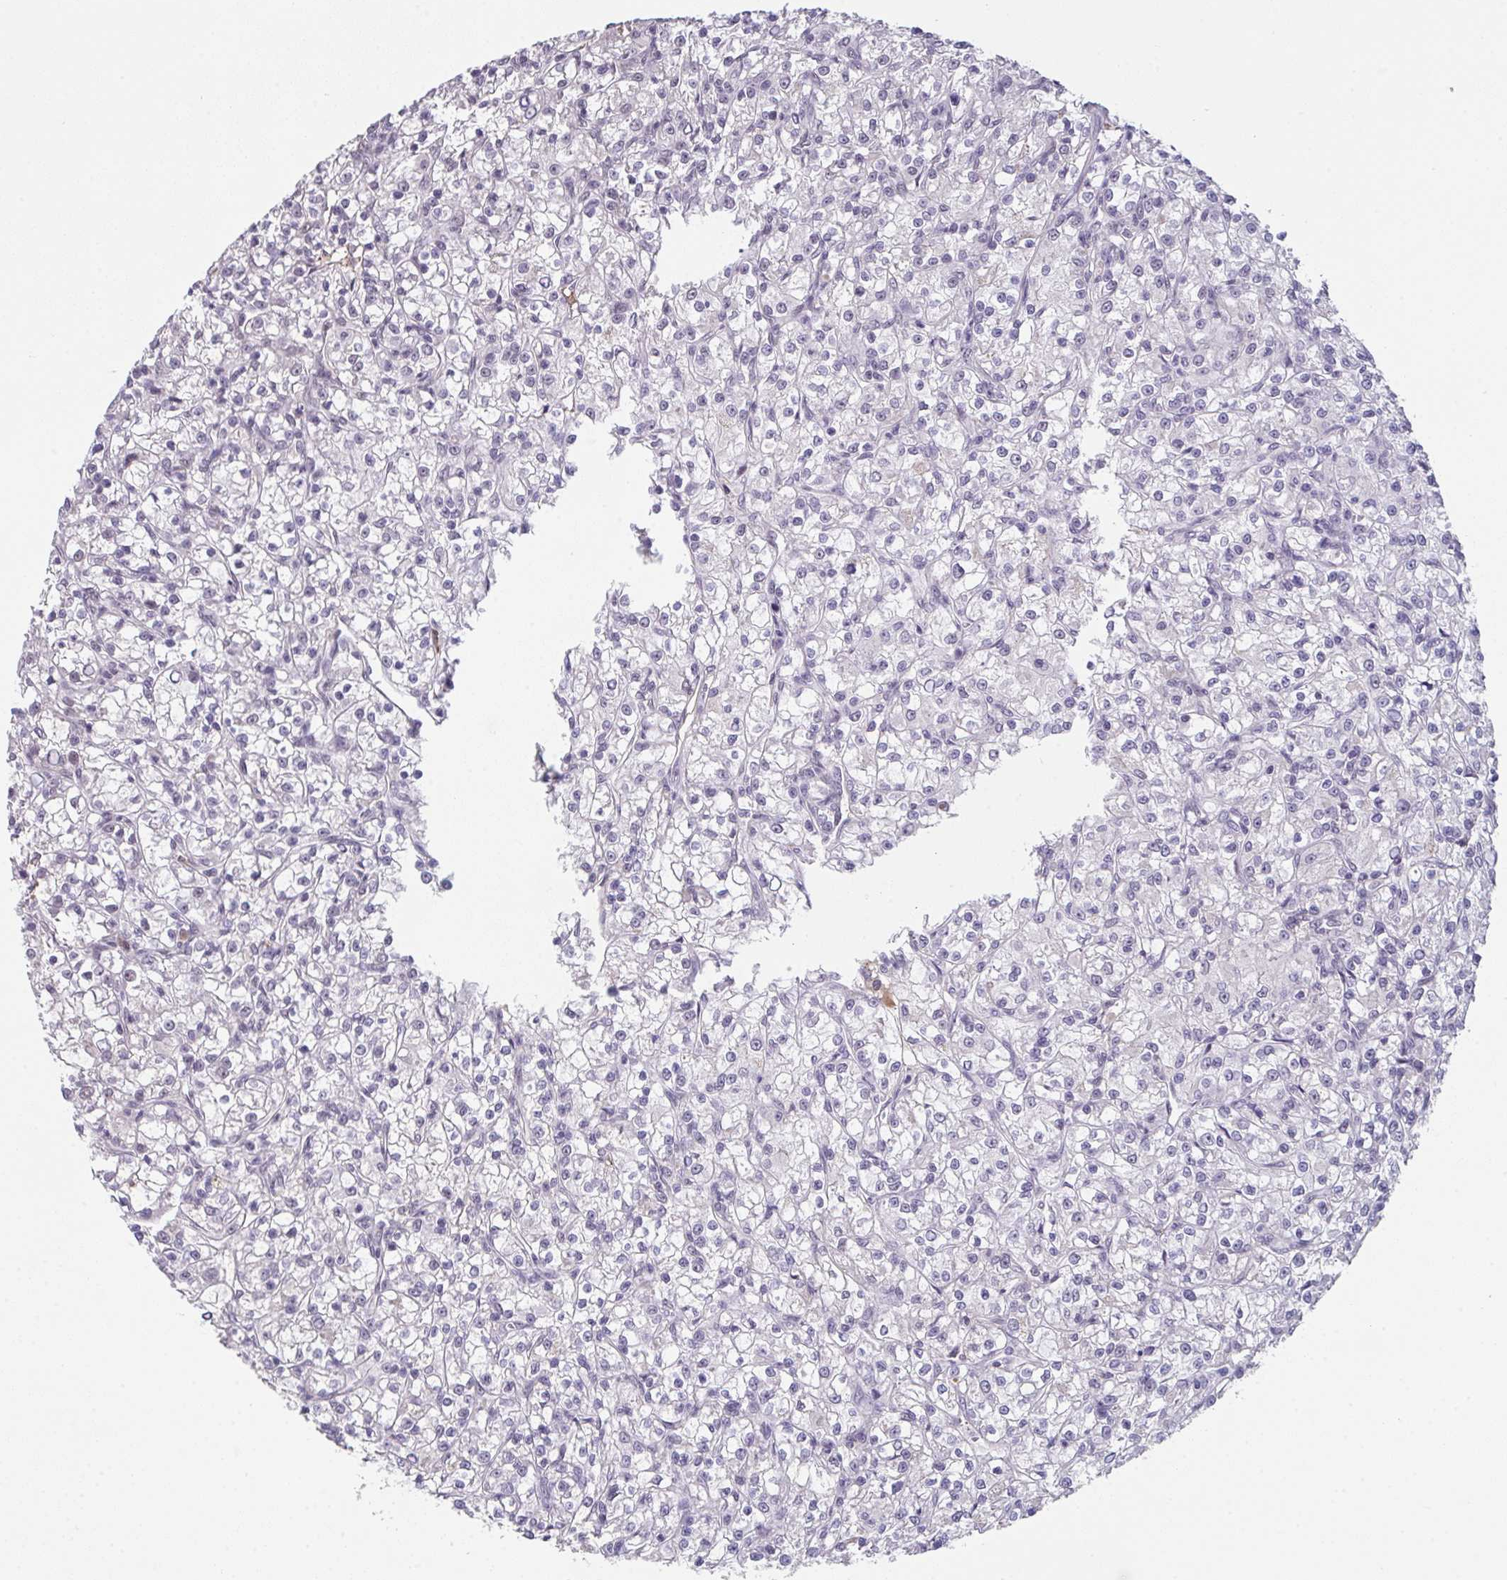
{"staining": {"intensity": "negative", "quantity": "none", "location": "none"}, "tissue": "renal cancer", "cell_type": "Tumor cells", "image_type": "cancer", "snomed": [{"axis": "morphology", "description": "Adenocarcinoma, NOS"}, {"axis": "topography", "description": "Kidney"}], "caption": "High magnification brightfield microscopy of renal adenocarcinoma stained with DAB (3,3'-diaminobenzidine) (brown) and counterstained with hematoxylin (blue): tumor cells show no significant positivity.", "gene": "RBBP6", "patient": {"sex": "female", "age": 59}}